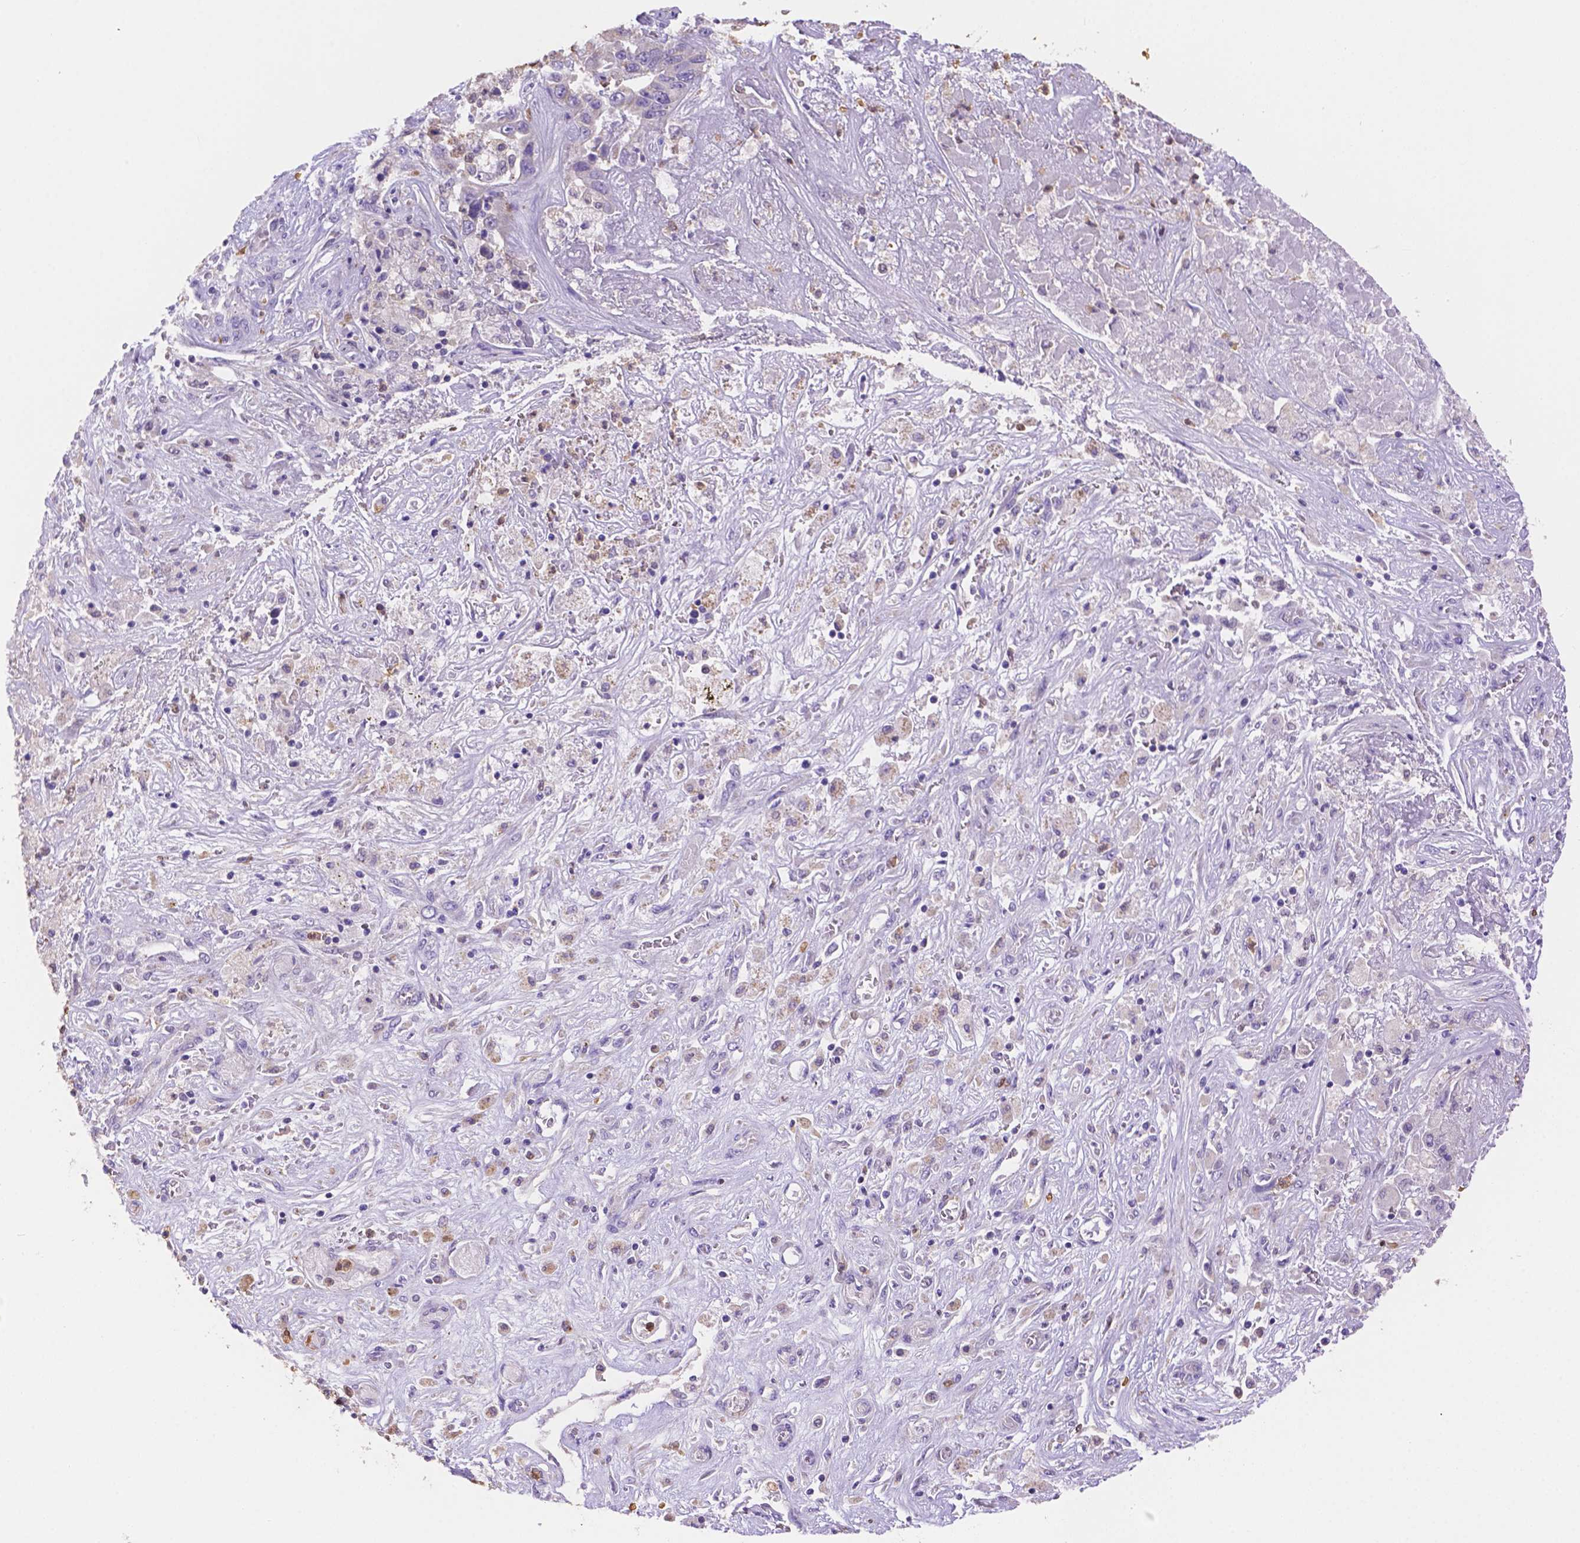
{"staining": {"intensity": "negative", "quantity": "none", "location": "none"}, "tissue": "liver cancer", "cell_type": "Tumor cells", "image_type": "cancer", "snomed": [{"axis": "morphology", "description": "Cholangiocarcinoma"}, {"axis": "topography", "description": "Liver"}], "caption": "A high-resolution photomicrograph shows IHC staining of liver cancer, which exhibits no significant positivity in tumor cells. (DAB IHC with hematoxylin counter stain).", "gene": "NXPE2", "patient": {"sex": "female", "age": 52}}